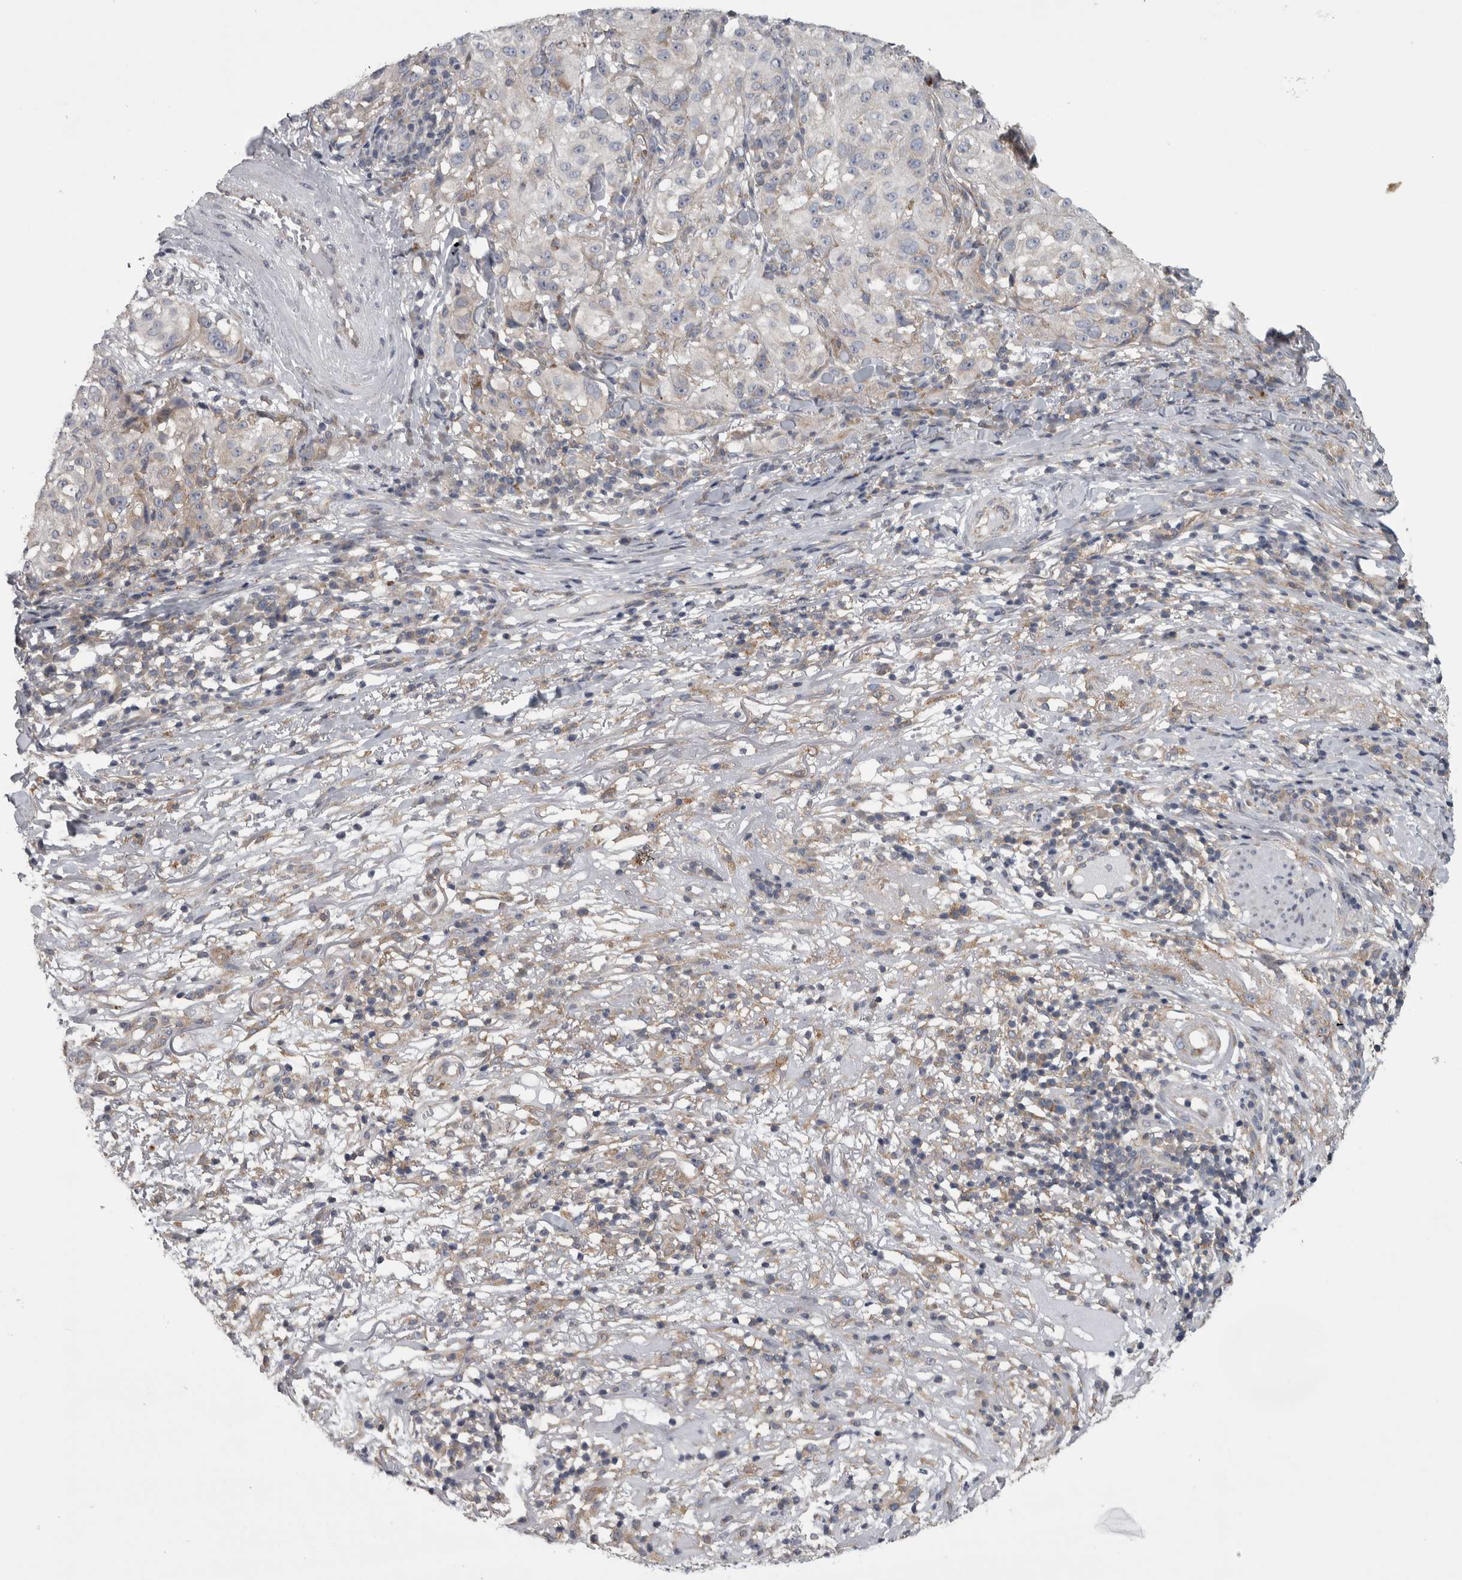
{"staining": {"intensity": "weak", "quantity": "<25%", "location": "cytoplasmic/membranous"}, "tissue": "melanoma", "cell_type": "Tumor cells", "image_type": "cancer", "snomed": [{"axis": "morphology", "description": "Necrosis, NOS"}, {"axis": "morphology", "description": "Malignant melanoma, NOS"}, {"axis": "topography", "description": "Skin"}], "caption": "DAB immunohistochemical staining of malignant melanoma exhibits no significant expression in tumor cells. (DAB immunohistochemistry (IHC), high magnification).", "gene": "PRRC2C", "patient": {"sex": "female", "age": 87}}